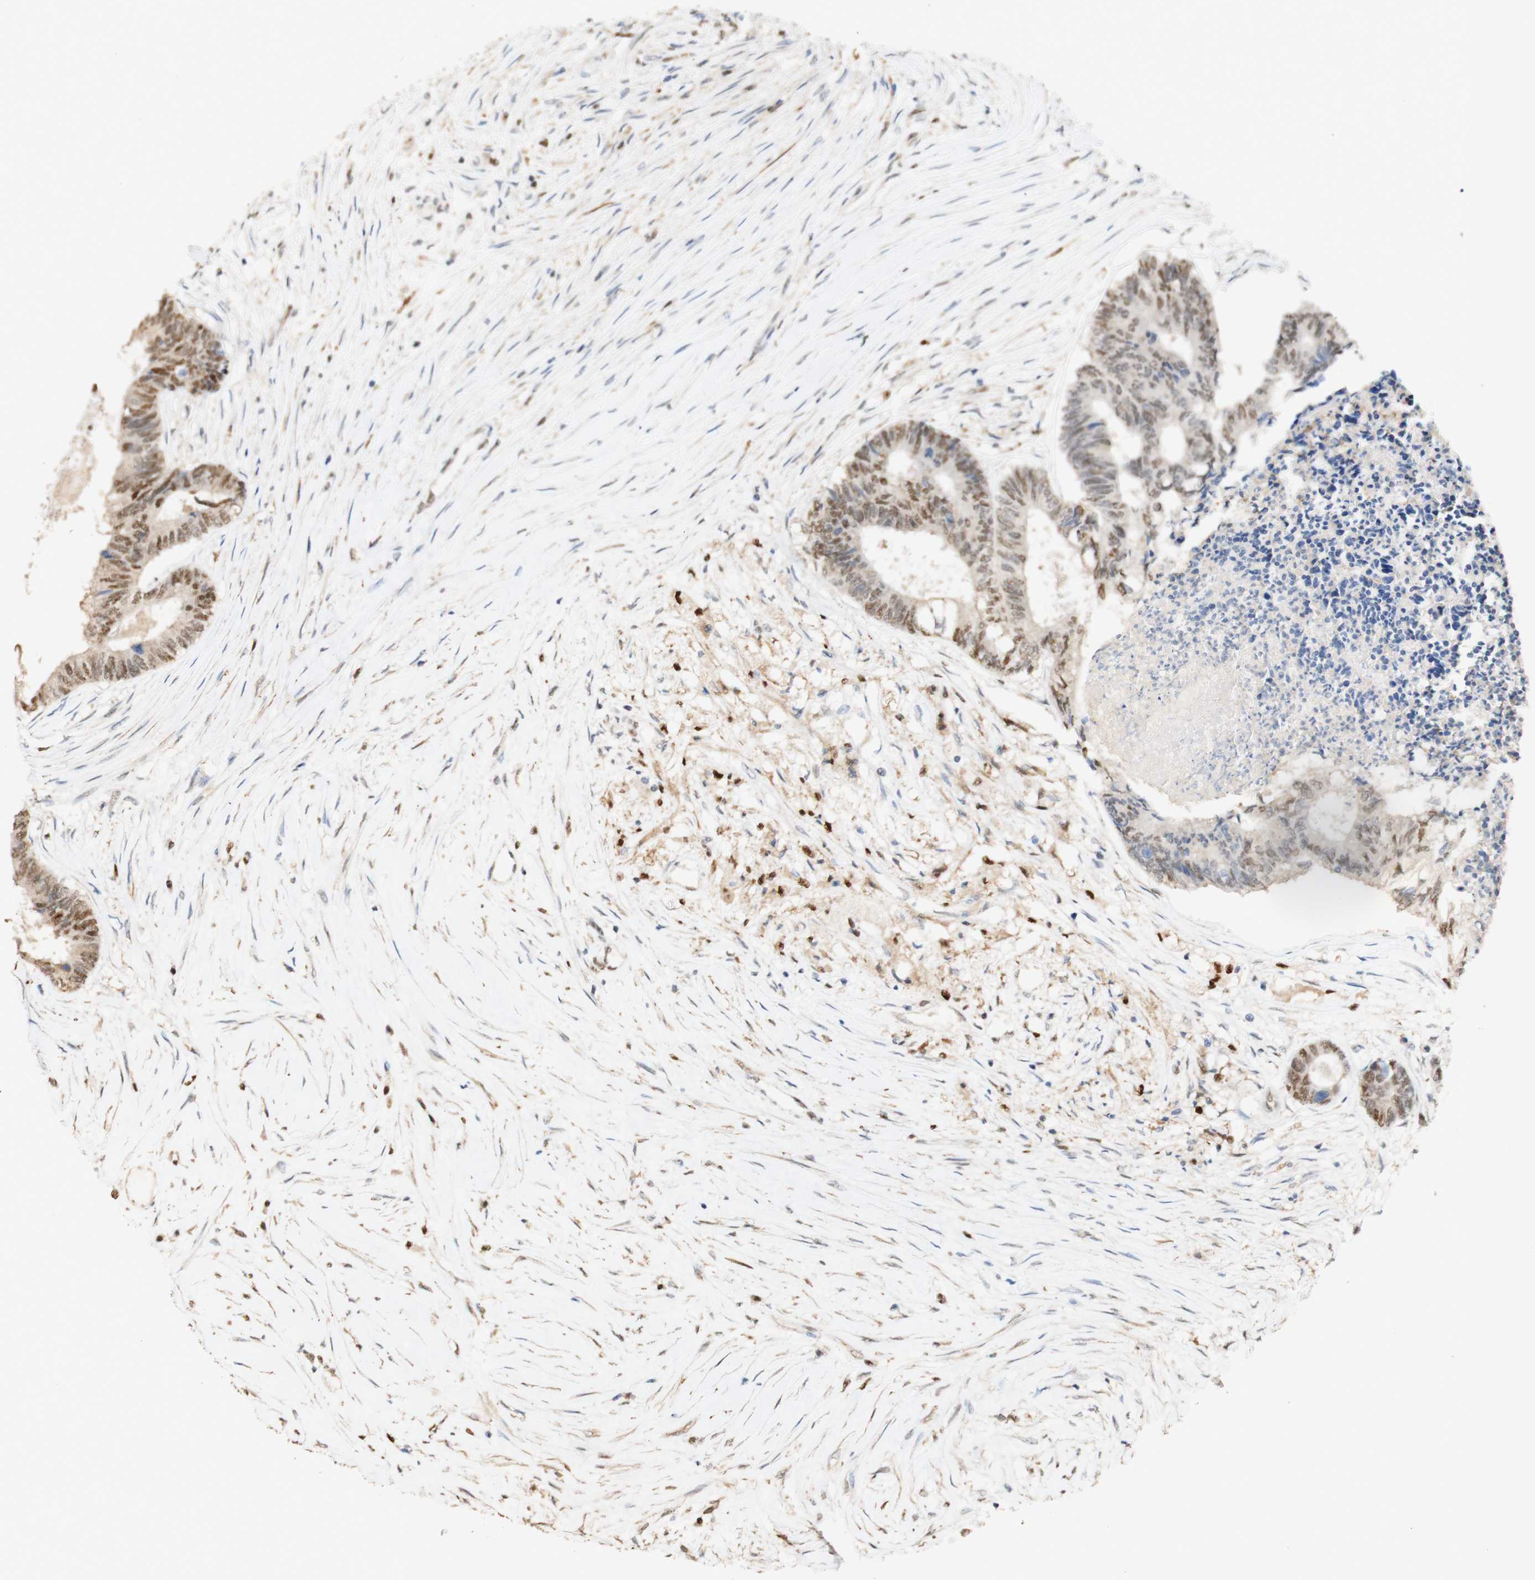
{"staining": {"intensity": "moderate", "quantity": ">75%", "location": "nuclear"}, "tissue": "colorectal cancer", "cell_type": "Tumor cells", "image_type": "cancer", "snomed": [{"axis": "morphology", "description": "Adenocarcinoma, NOS"}, {"axis": "topography", "description": "Rectum"}], "caption": "Moderate nuclear protein expression is seen in approximately >75% of tumor cells in colorectal cancer (adenocarcinoma).", "gene": "MAP3K4", "patient": {"sex": "male", "age": 63}}